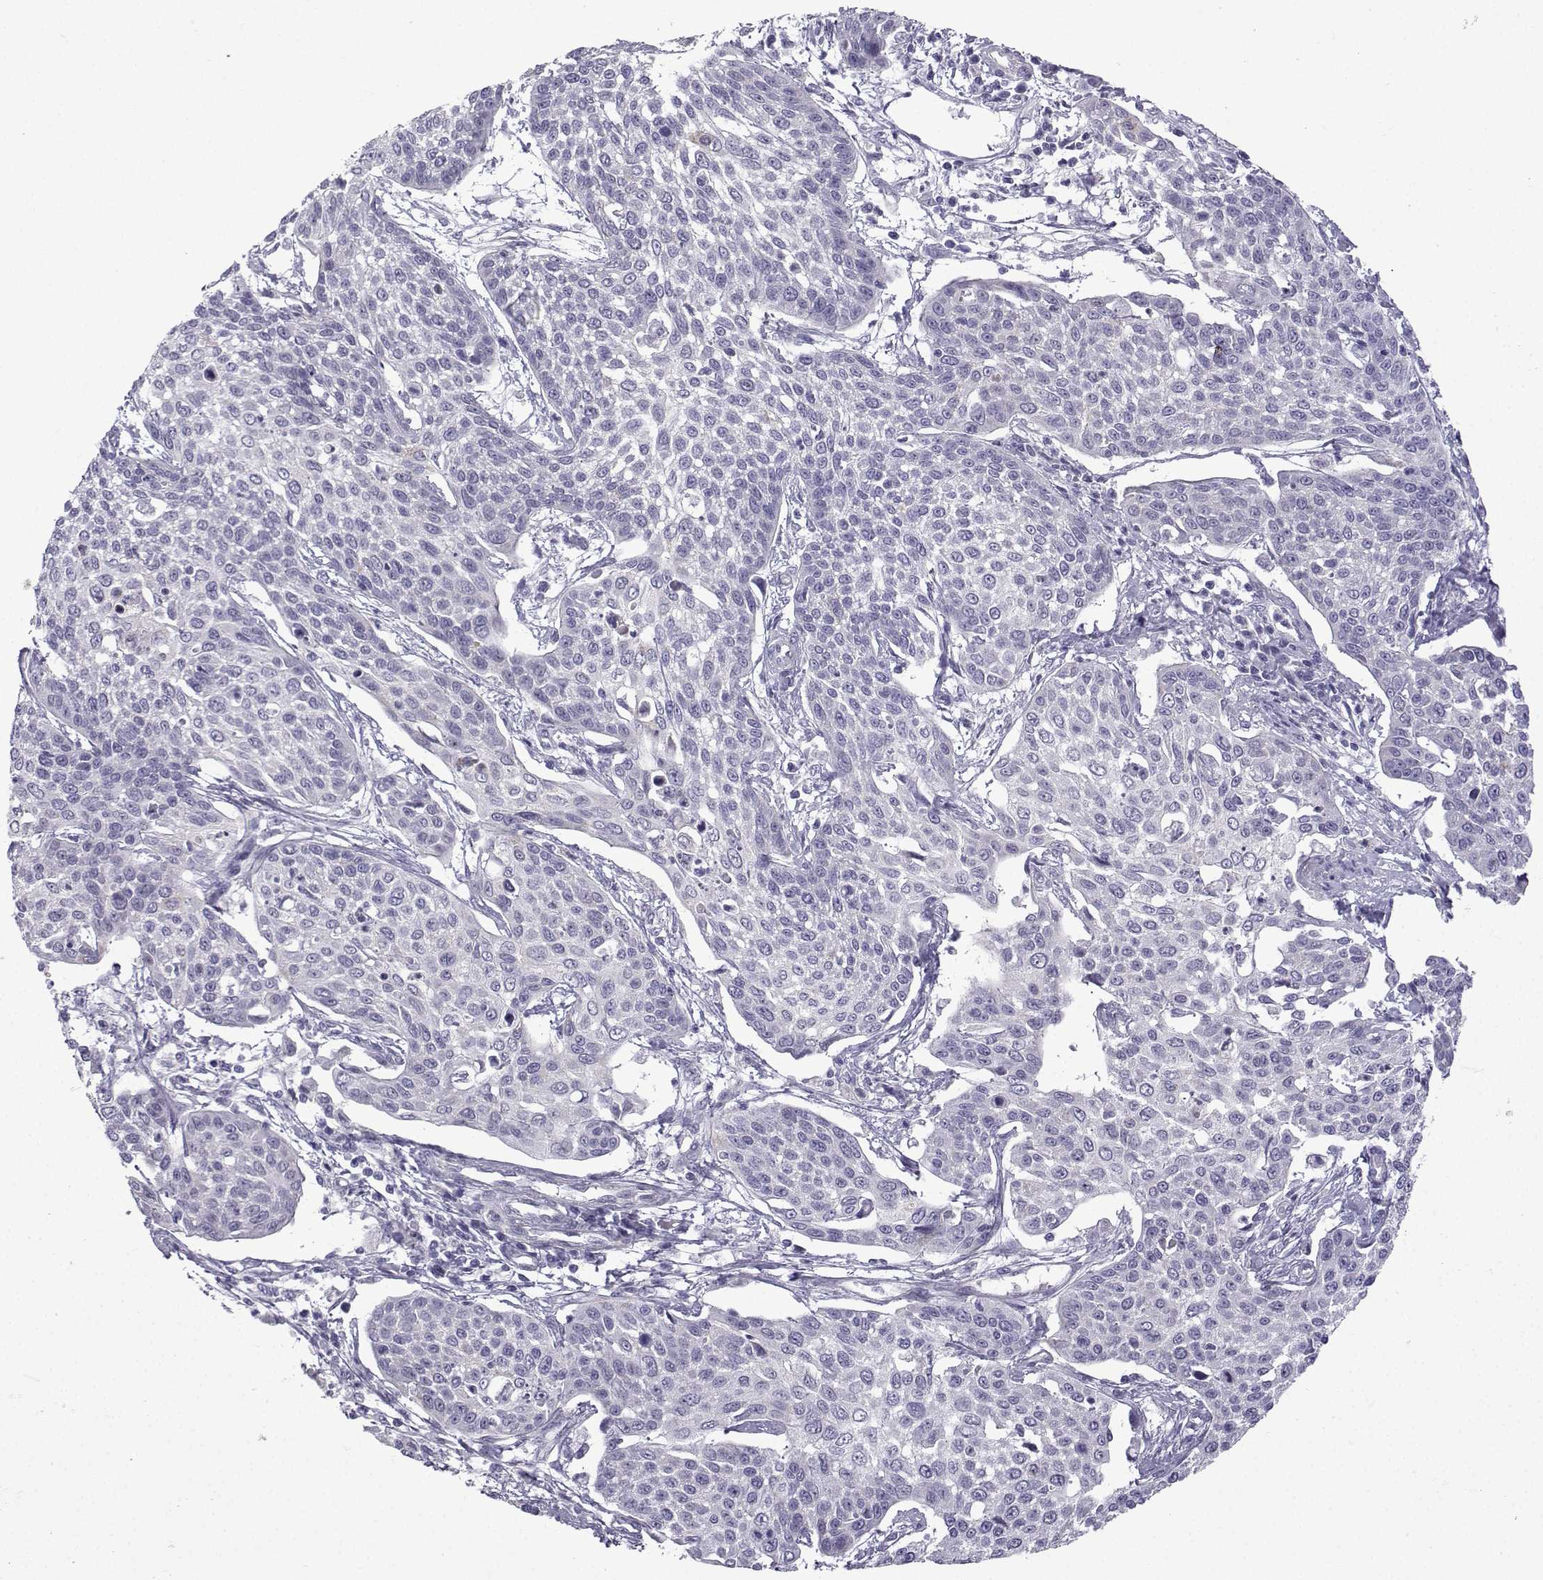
{"staining": {"intensity": "negative", "quantity": "none", "location": "none"}, "tissue": "cervical cancer", "cell_type": "Tumor cells", "image_type": "cancer", "snomed": [{"axis": "morphology", "description": "Squamous cell carcinoma, NOS"}, {"axis": "topography", "description": "Cervix"}], "caption": "Tumor cells are negative for brown protein staining in cervical cancer (squamous cell carcinoma). (DAB IHC visualized using brightfield microscopy, high magnification).", "gene": "CFAP53", "patient": {"sex": "female", "age": 34}}